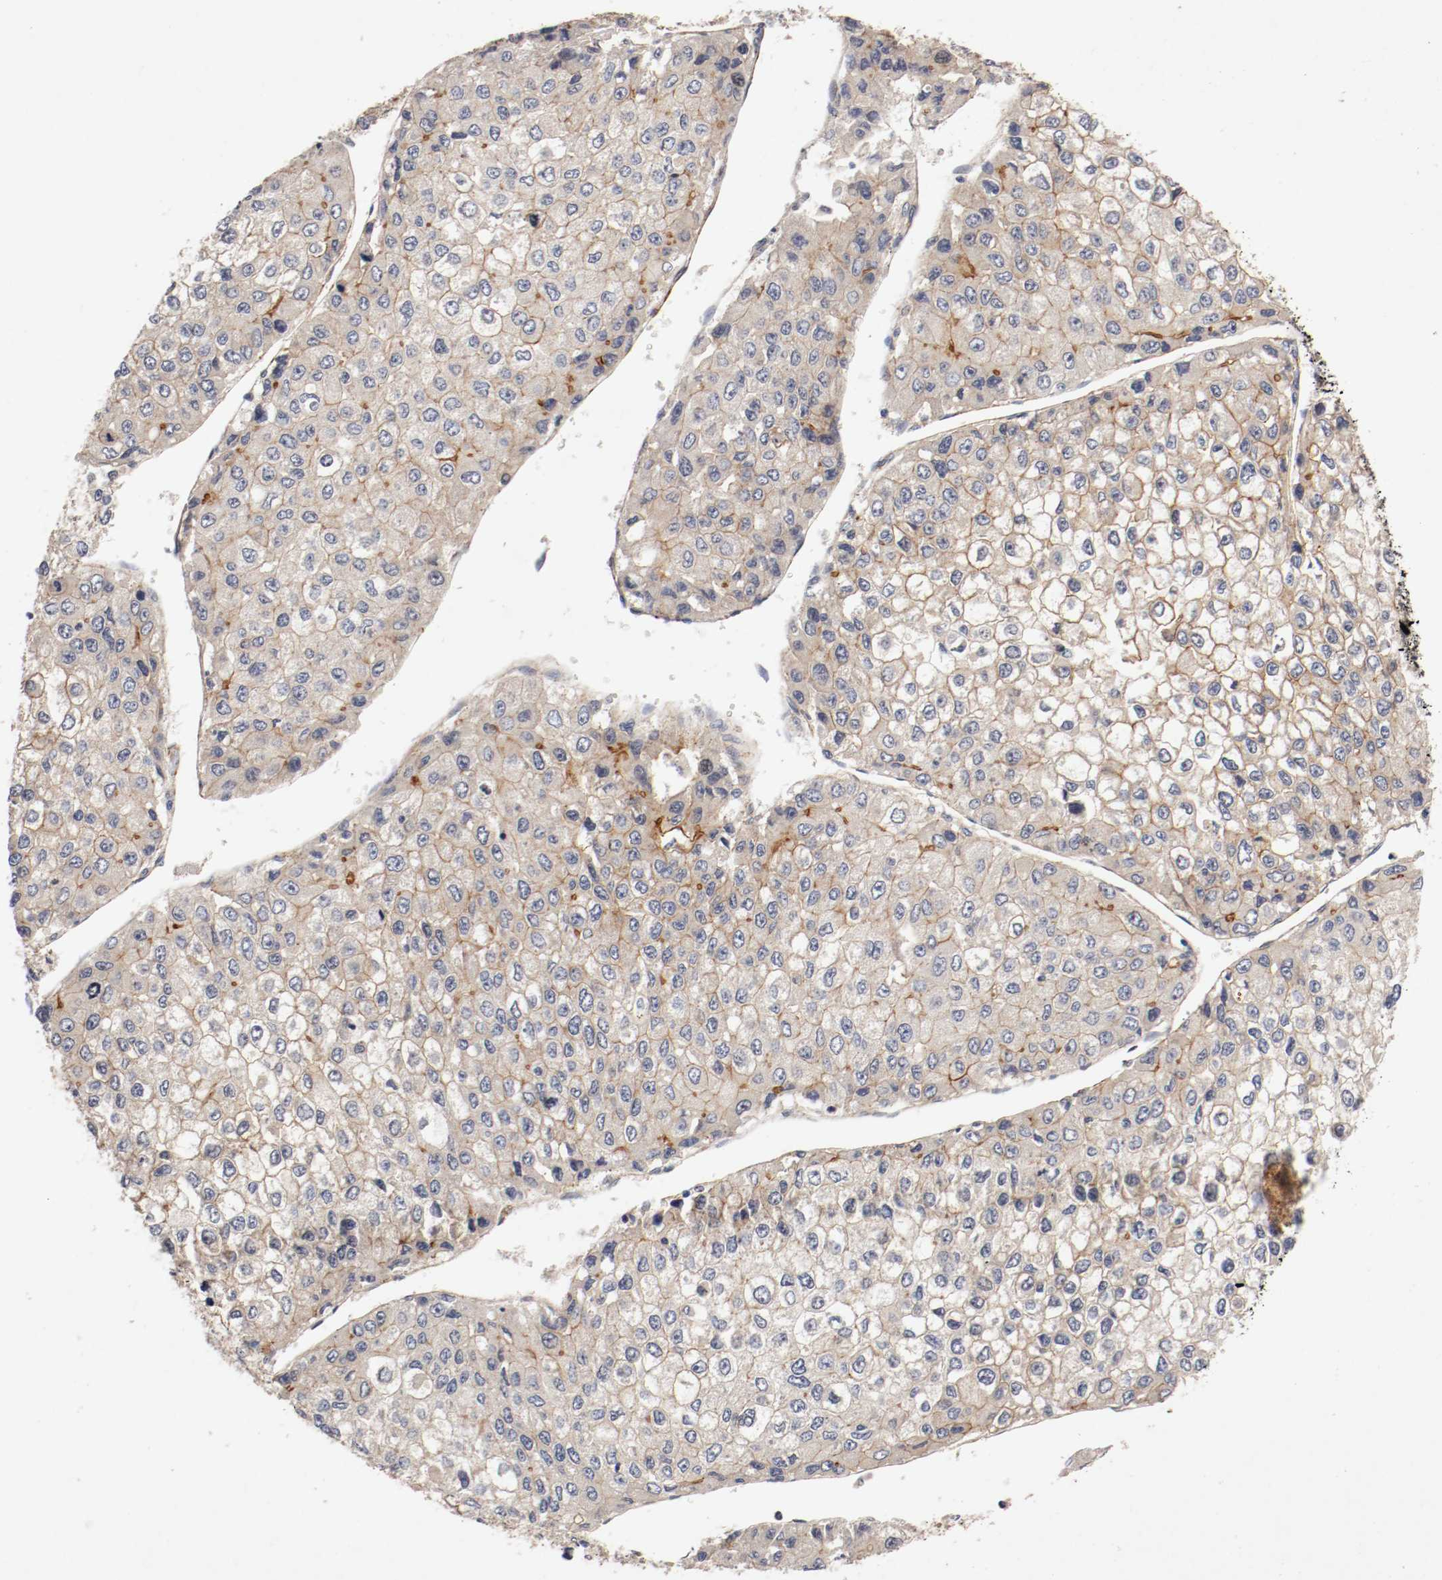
{"staining": {"intensity": "weak", "quantity": "25%-75%", "location": "cytoplasmic/membranous"}, "tissue": "liver cancer", "cell_type": "Tumor cells", "image_type": "cancer", "snomed": [{"axis": "morphology", "description": "Carcinoma, Hepatocellular, NOS"}, {"axis": "topography", "description": "Liver"}], "caption": "This is a micrograph of immunohistochemistry staining of liver cancer, which shows weak staining in the cytoplasmic/membranous of tumor cells.", "gene": "TYK2", "patient": {"sex": "female", "age": 66}}